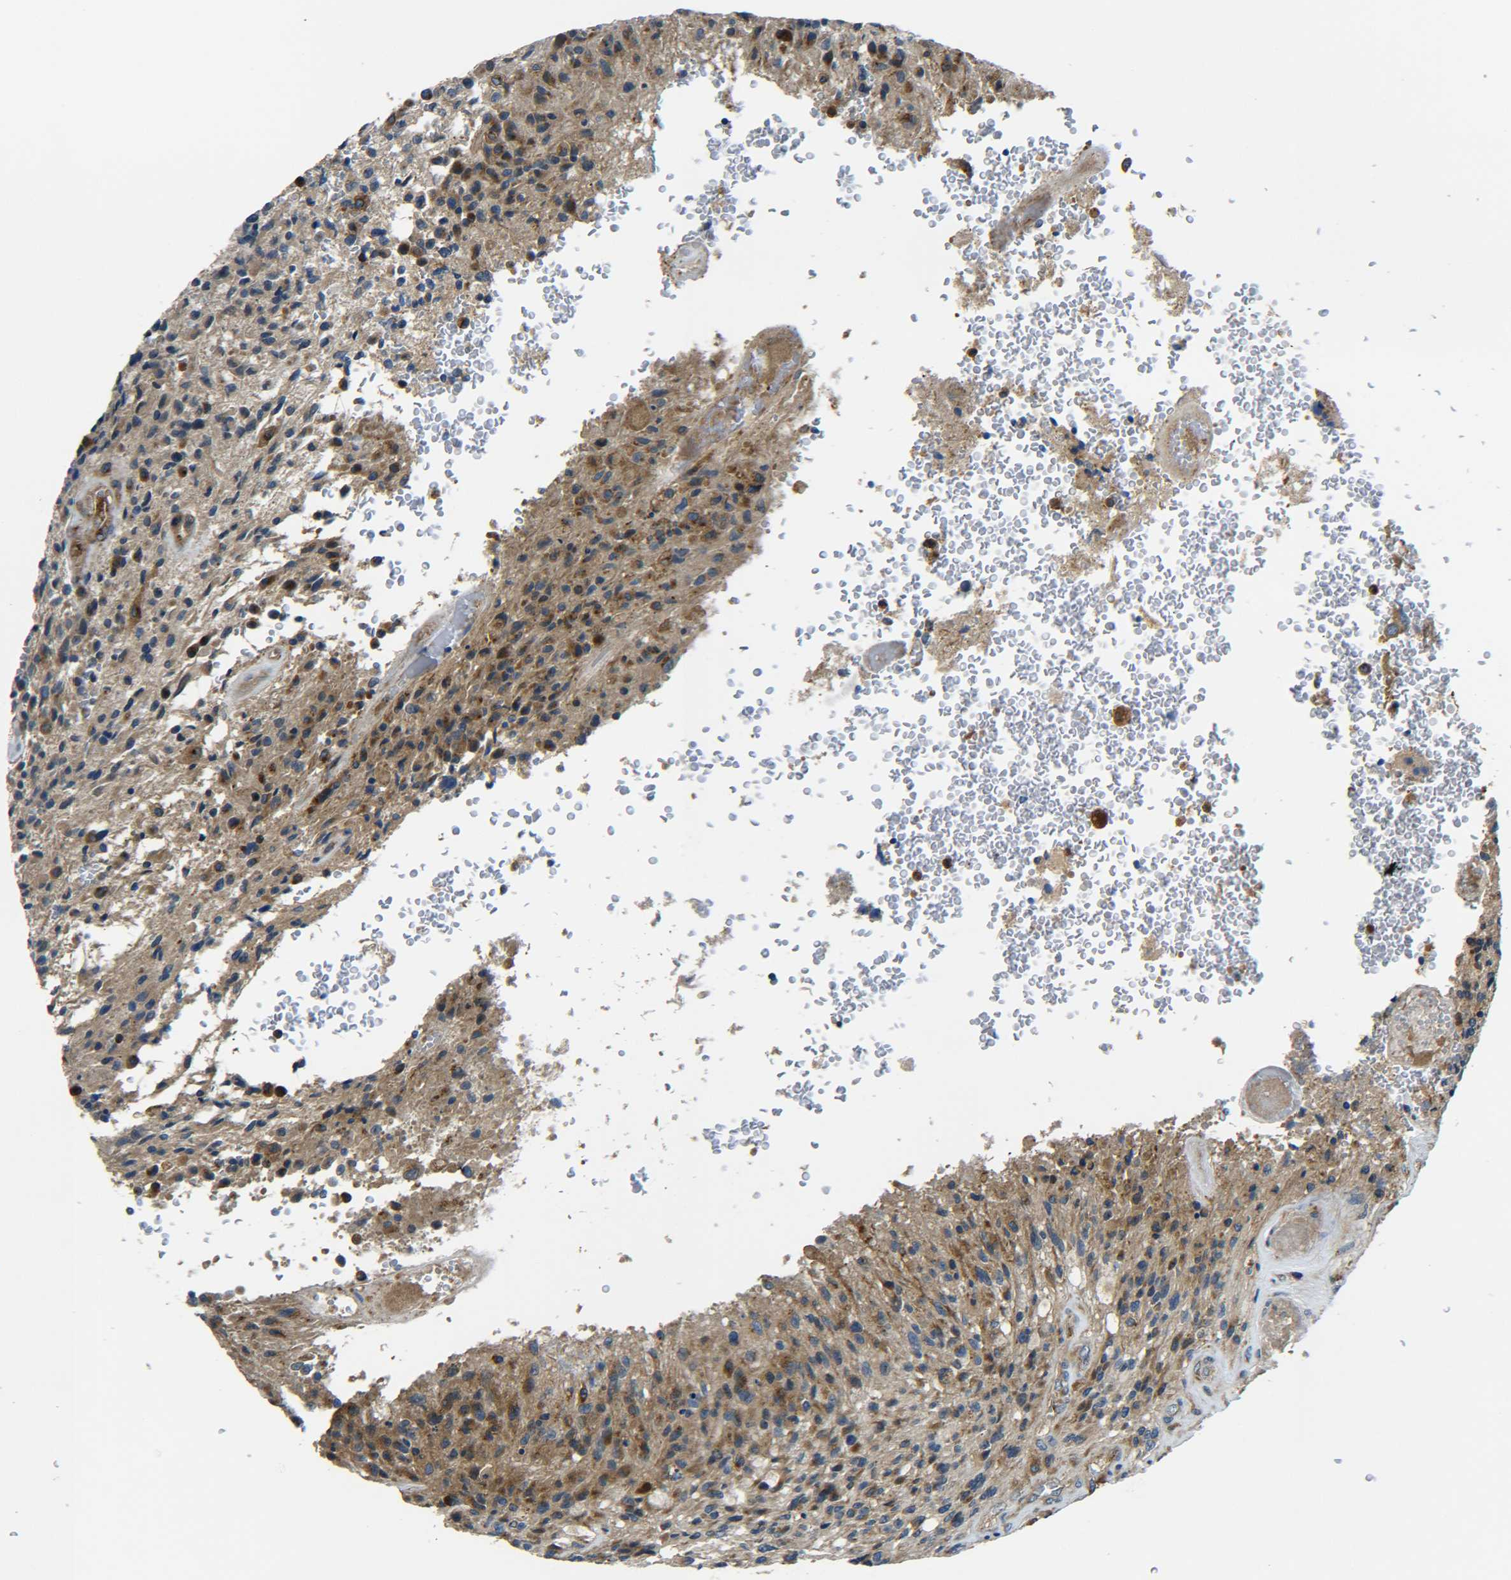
{"staining": {"intensity": "moderate", "quantity": ">75%", "location": "cytoplasmic/membranous"}, "tissue": "glioma", "cell_type": "Tumor cells", "image_type": "cancer", "snomed": [{"axis": "morphology", "description": "Normal tissue, NOS"}, {"axis": "morphology", "description": "Glioma, malignant, High grade"}, {"axis": "topography", "description": "Cerebral cortex"}], "caption": "Moderate cytoplasmic/membranous expression for a protein is seen in approximately >75% of tumor cells of malignant glioma (high-grade) using immunohistochemistry (IHC).", "gene": "RAB1B", "patient": {"sex": "male", "age": 56}}